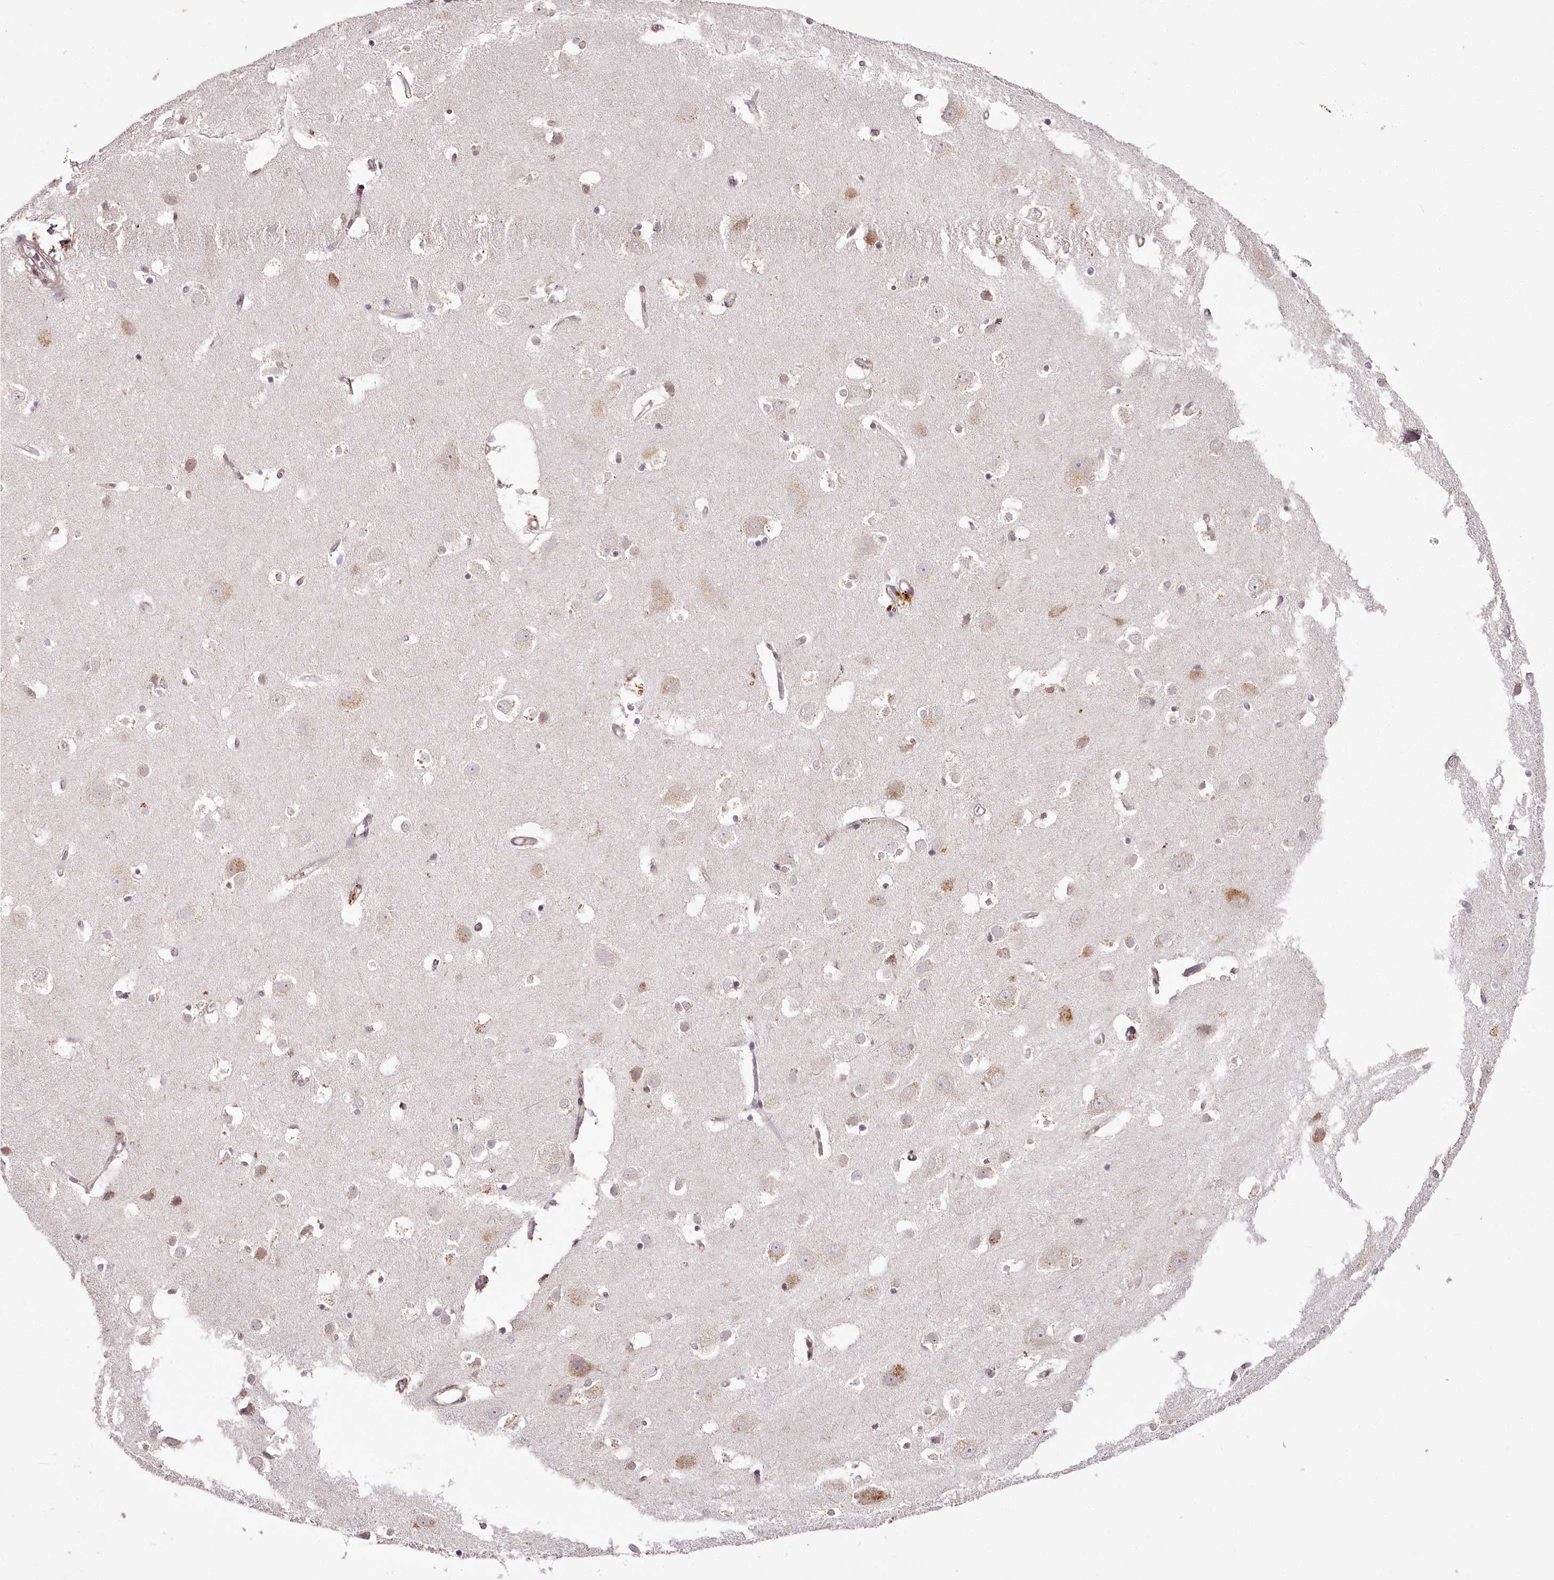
{"staining": {"intensity": "weak", "quantity": "25%-75%", "location": "cytoplasmic/membranous"}, "tissue": "cerebral cortex", "cell_type": "Endothelial cells", "image_type": "normal", "snomed": [{"axis": "morphology", "description": "Normal tissue, NOS"}, {"axis": "topography", "description": "Cerebral cortex"}], "caption": "This histopathology image exhibits immunohistochemistry staining of benign cerebral cortex, with low weak cytoplasmic/membranous expression in about 25%-75% of endothelial cells.", "gene": "CHCHD2", "patient": {"sex": "male", "age": 54}}